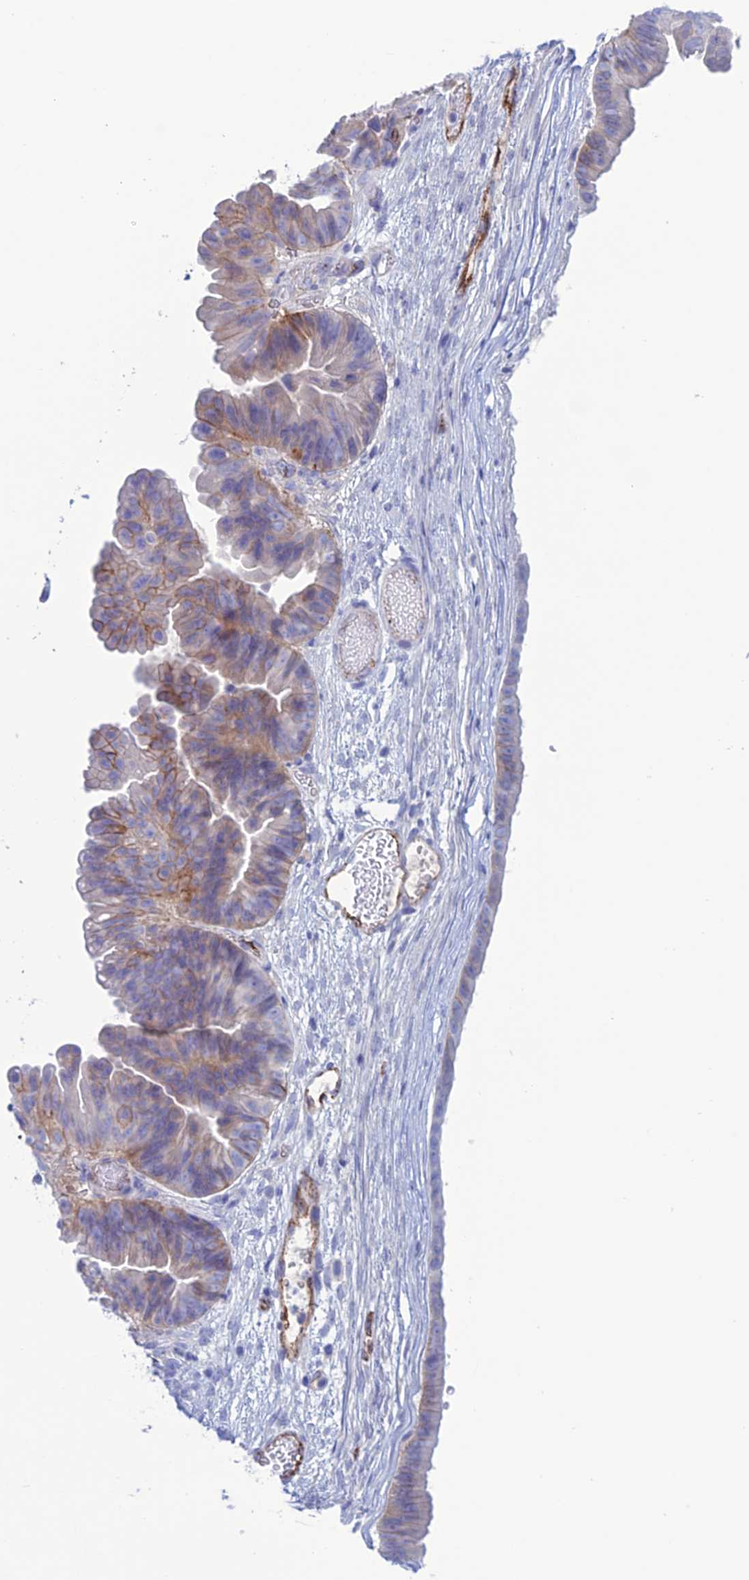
{"staining": {"intensity": "moderate", "quantity": "<25%", "location": "cytoplasmic/membranous"}, "tissue": "ovarian cancer", "cell_type": "Tumor cells", "image_type": "cancer", "snomed": [{"axis": "morphology", "description": "Cystadenocarcinoma, mucinous, NOS"}, {"axis": "topography", "description": "Ovary"}], "caption": "This image shows mucinous cystadenocarcinoma (ovarian) stained with immunohistochemistry to label a protein in brown. The cytoplasmic/membranous of tumor cells show moderate positivity for the protein. Nuclei are counter-stained blue.", "gene": "CDC42EP5", "patient": {"sex": "female", "age": 61}}